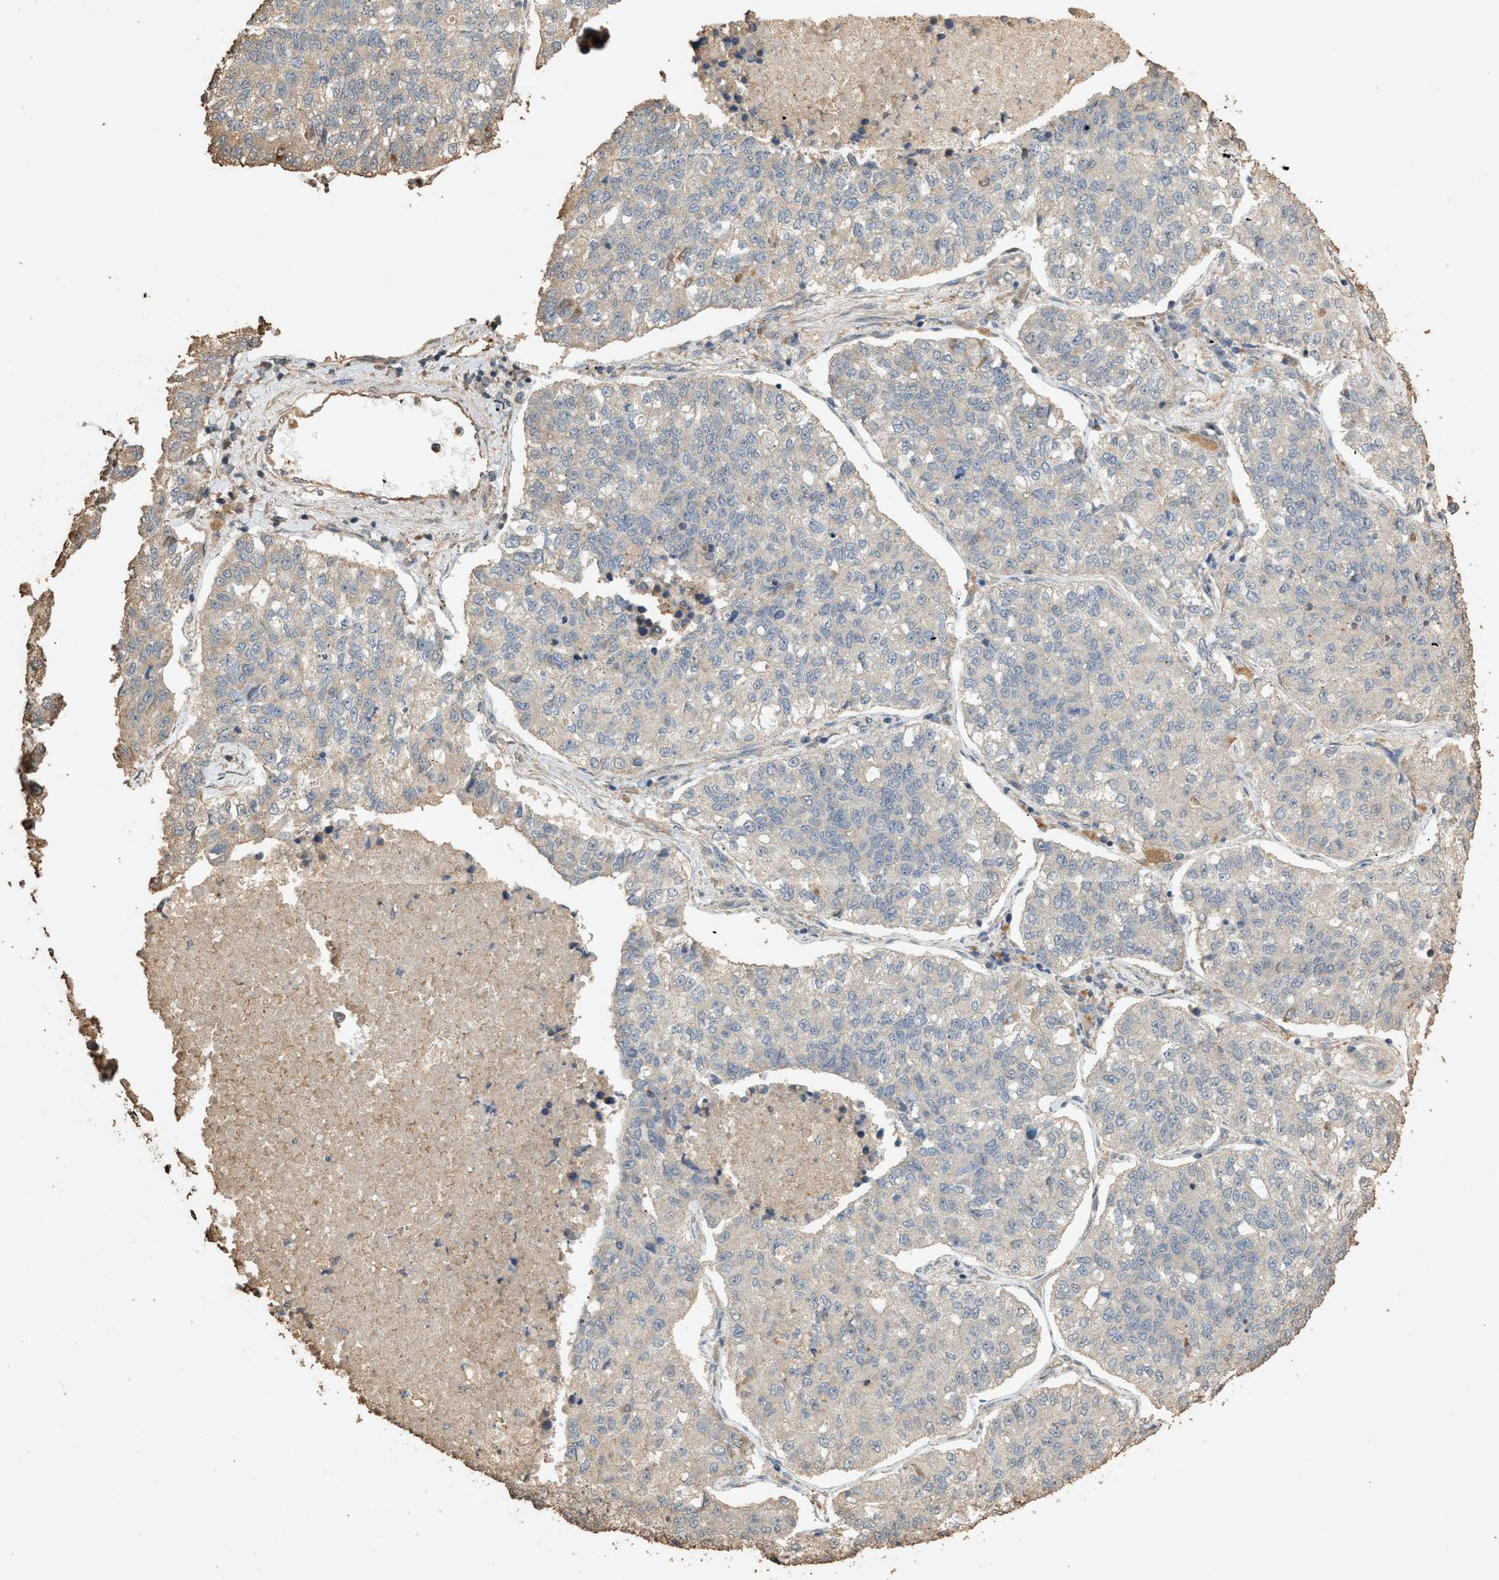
{"staining": {"intensity": "negative", "quantity": "none", "location": "none"}, "tissue": "lung cancer", "cell_type": "Tumor cells", "image_type": "cancer", "snomed": [{"axis": "morphology", "description": "Adenocarcinoma, NOS"}, {"axis": "topography", "description": "Lung"}], "caption": "A high-resolution histopathology image shows immunohistochemistry (IHC) staining of lung cancer (adenocarcinoma), which demonstrates no significant positivity in tumor cells.", "gene": "DCAF7", "patient": {"sex": "male", "age": 49}}